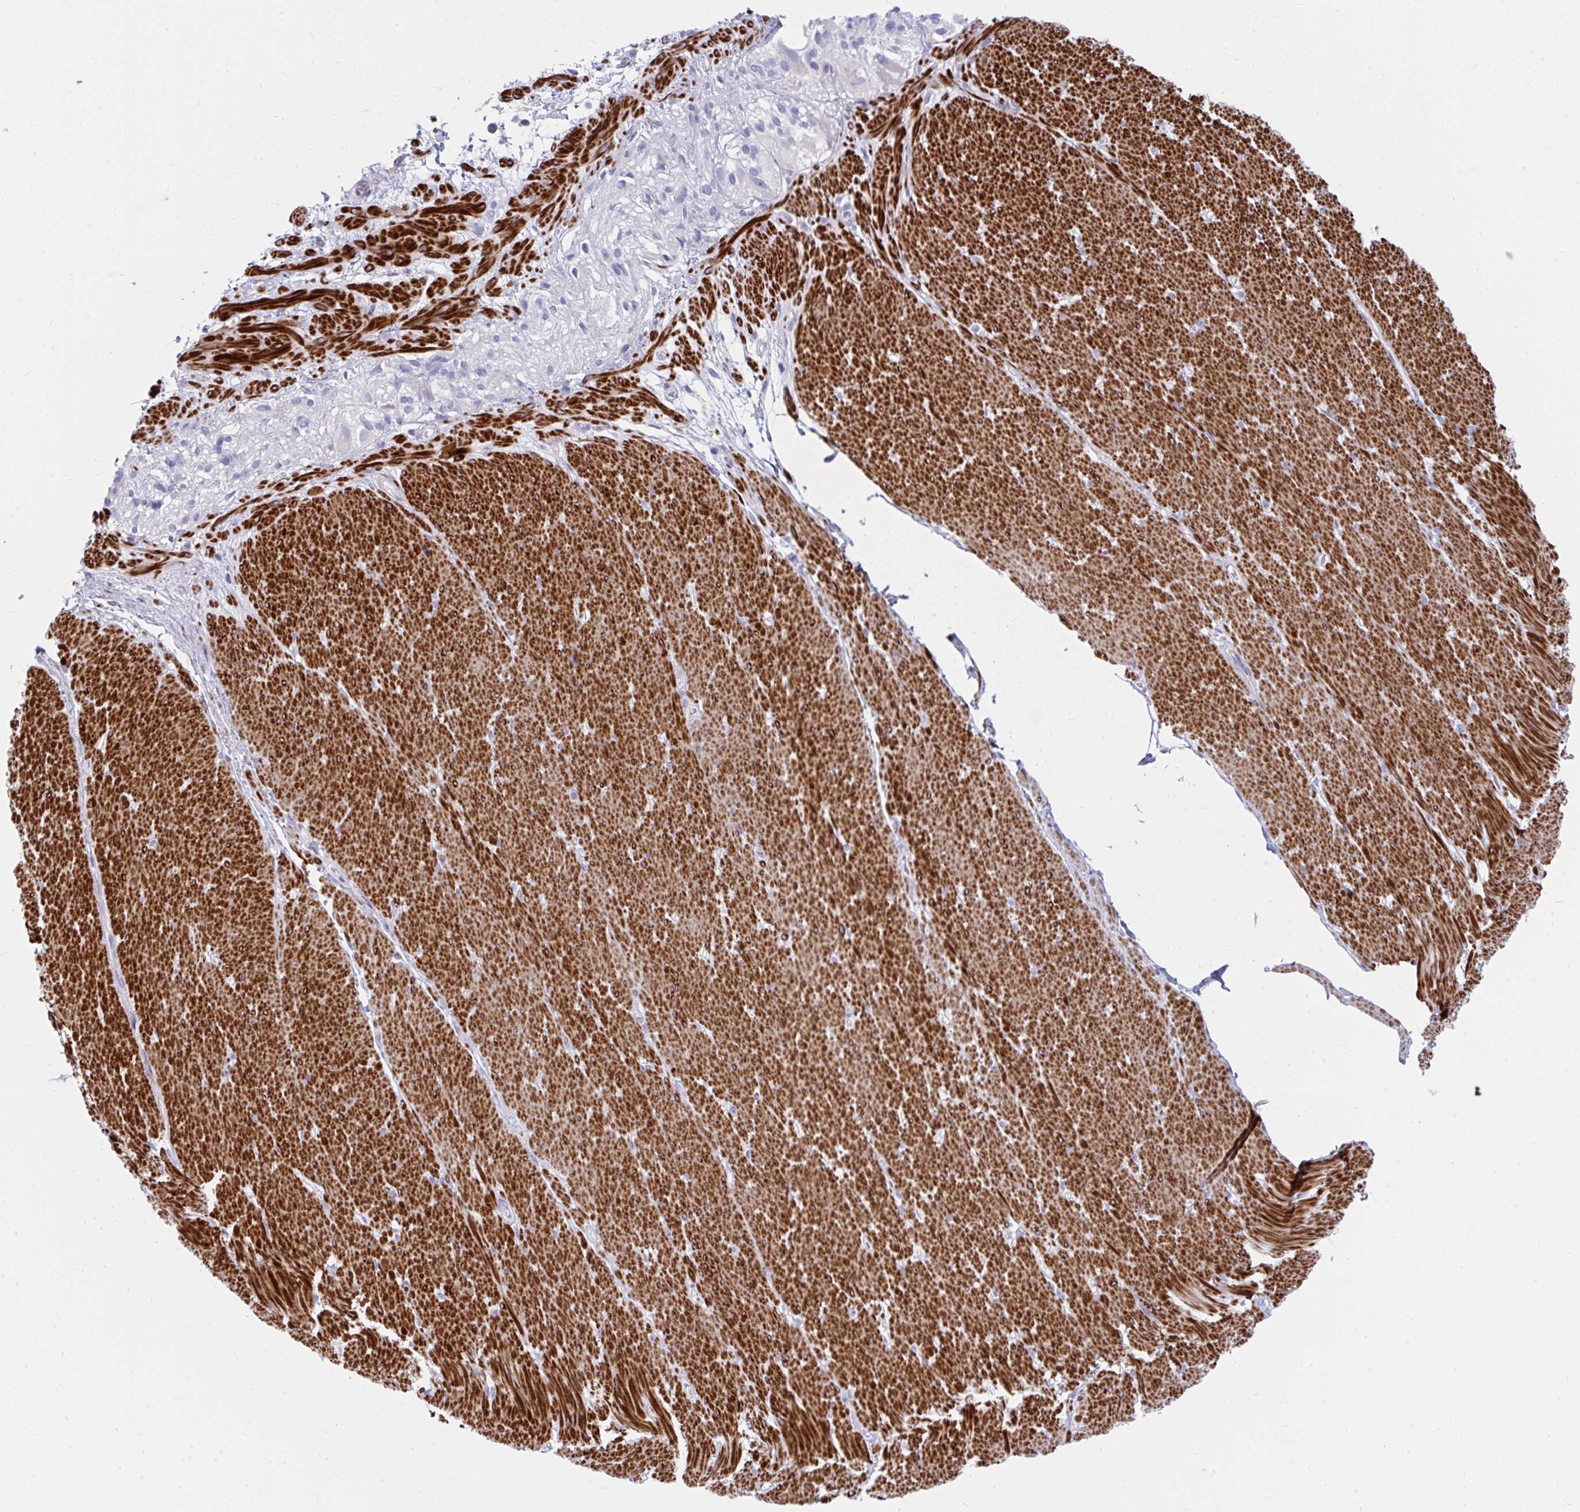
{"staining": {"intensity": "strong", "quantity": ">75%", "location": "cytoplasmic/membranous"}, "tissue": "smooth muscle", "cell_type": "Smooth muscle cells", "image_type": "normal", "snomed": [{"axis": "morphology", "description": "Normal tissue, NOS"}, {"axis": "topography", "description": "Smooth muscle"}, {"axis": "topography", "description": "Rectum"}], "caption": "Smooth muscle stained with DAB (3,3'-diaminobenzidine) immunohistochemistry (IHC) demonstrates high levels of strong cytoplasmic/membranous staining in about >75% of smooth muscle cells.", "gene": "GRXCR2", "patient": {"sex": "male", "age": 53}}